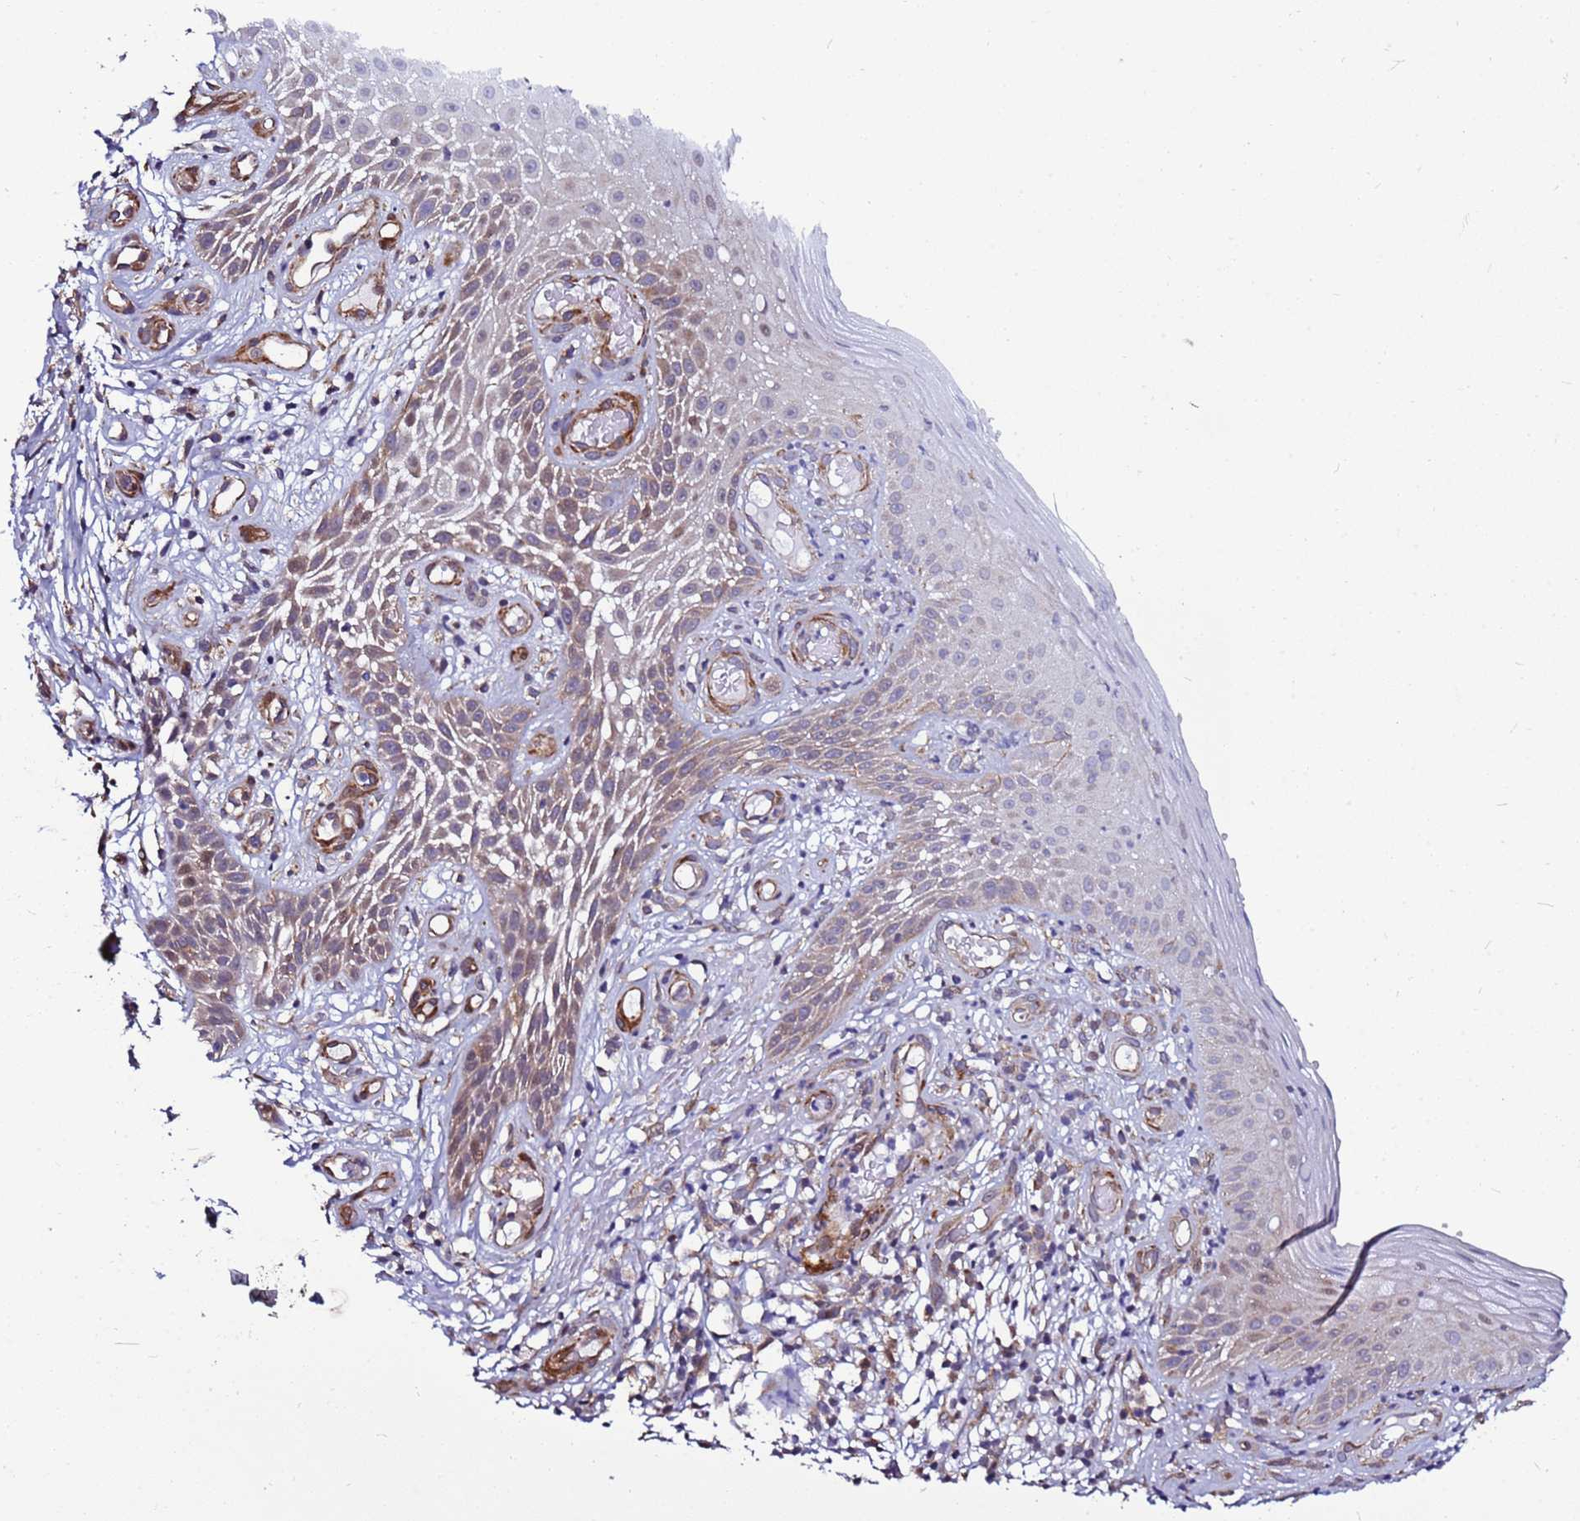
{"staining": {"intensity": "weak", "quantity": "25%-75%", "location": "cytoplasmic/membranous"}, "tissue": "skin cancer", "cell_type": "Tumor cells", "image_type": "cancer", "snomed": [{"axis": "morphology", "description": "Basal cell carcinoma"}, {"axis": "topography", "description": "Skin"}], "caption": "Tumor cells reveal low levels of weak cytoplasmic/membranous expression in approximately 25%-75% of cells in human basal cell carcinoma (skin). Using DAB (3,3'-diaminobenzidine) (brown) and hematoxylin (blue) stains, captured at high magnification using brightfield microscopy.", "gene": "MCRIP1", "patient": {"sex": "male", "age": 89}}